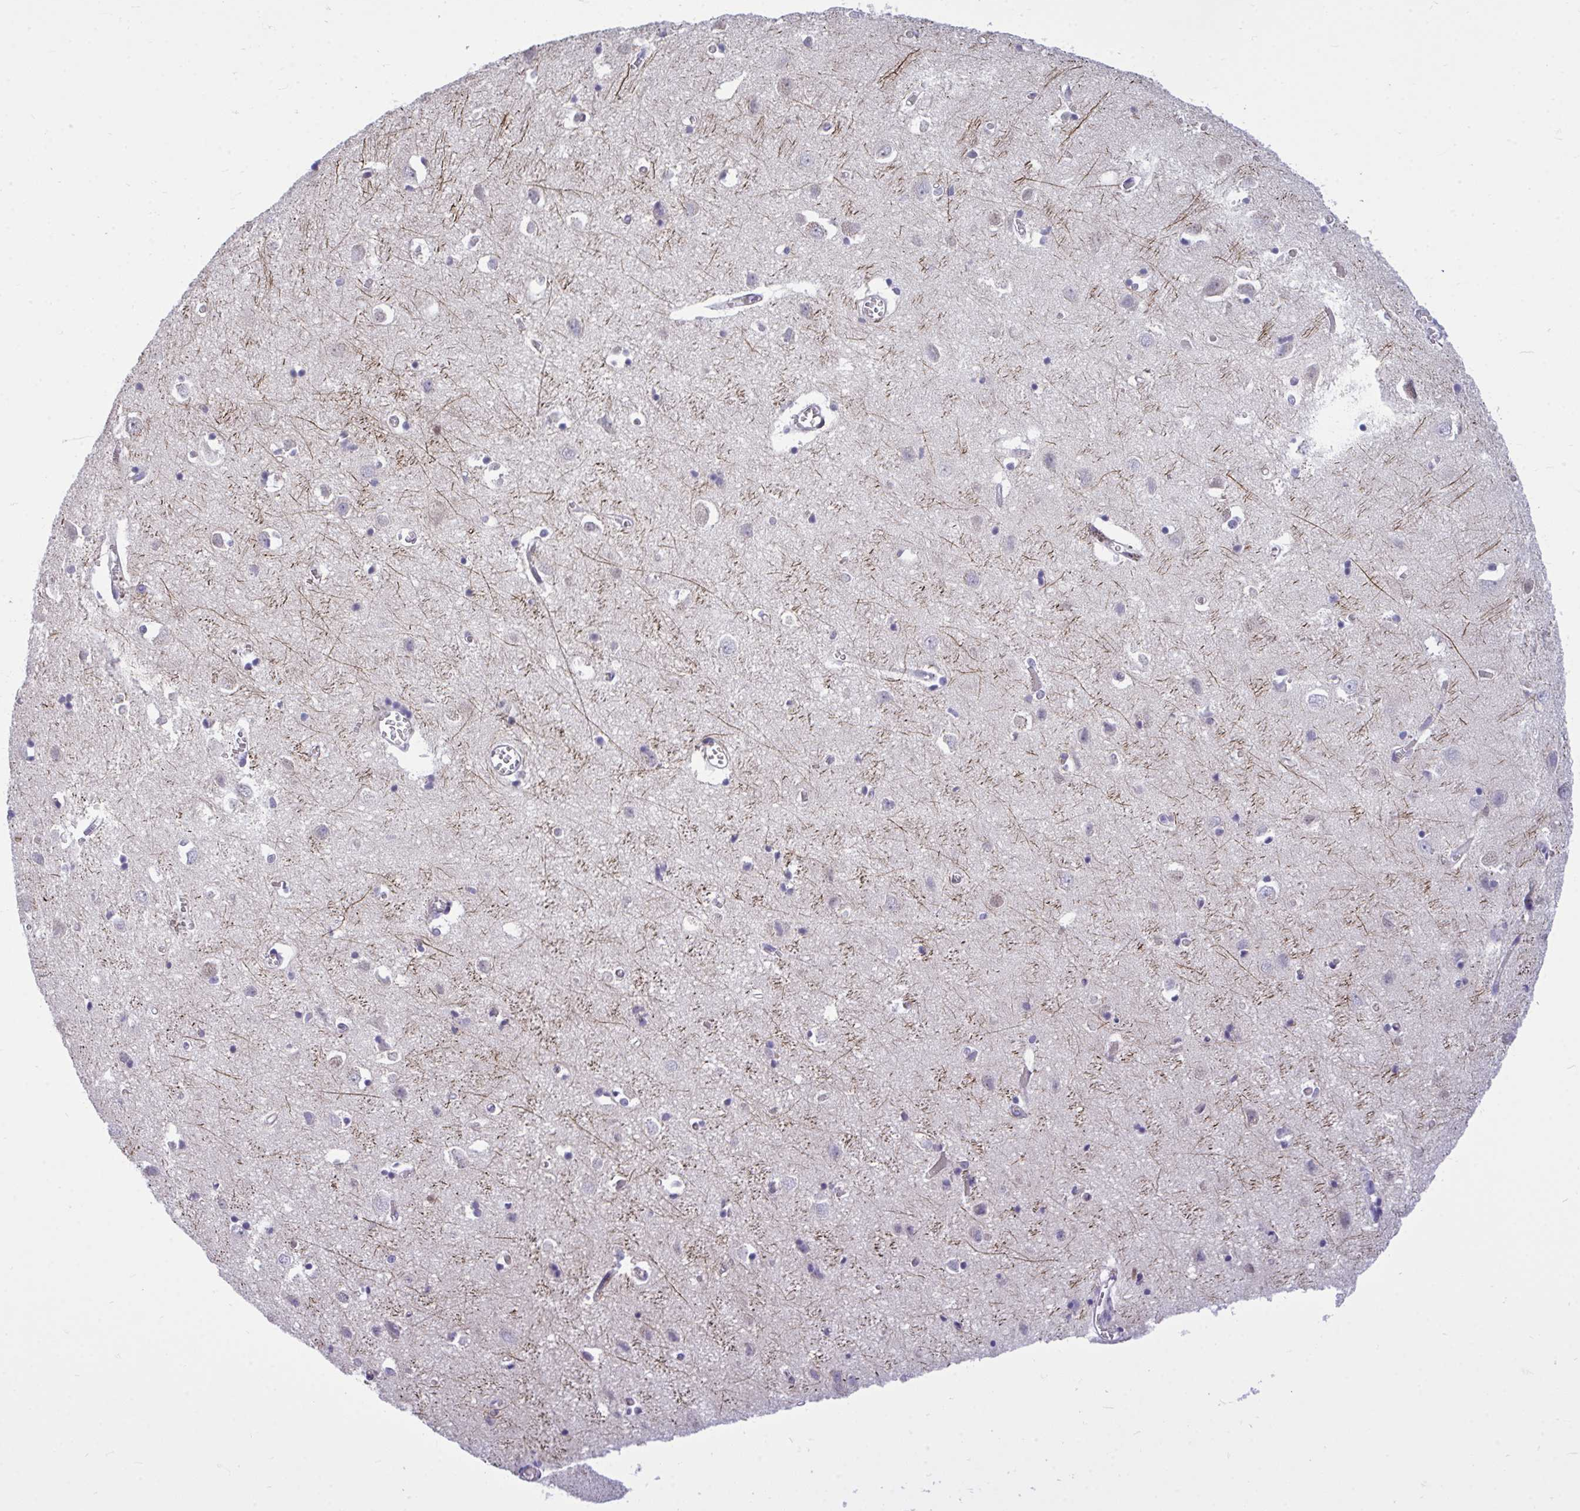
{"staining": {"intensity": "negative", "quantity": "none", "location": "none"}, "tissue": "cerebral cortex", "cell_type": "Endothelial cells", "image_type": "normal", "snomed": [{"axis": "morphology", "description": "Normal tissue, NOS"}, {"axis": "topography", "description": "Cerebral cortex"}], "caption": "The histopathology image reveals no significant positivity in endothelial cells of cerebral cortex. Nuclei are stained in blue.", "gene": "HMBOX1", "patient": {"sex": "male", "age": 70}}